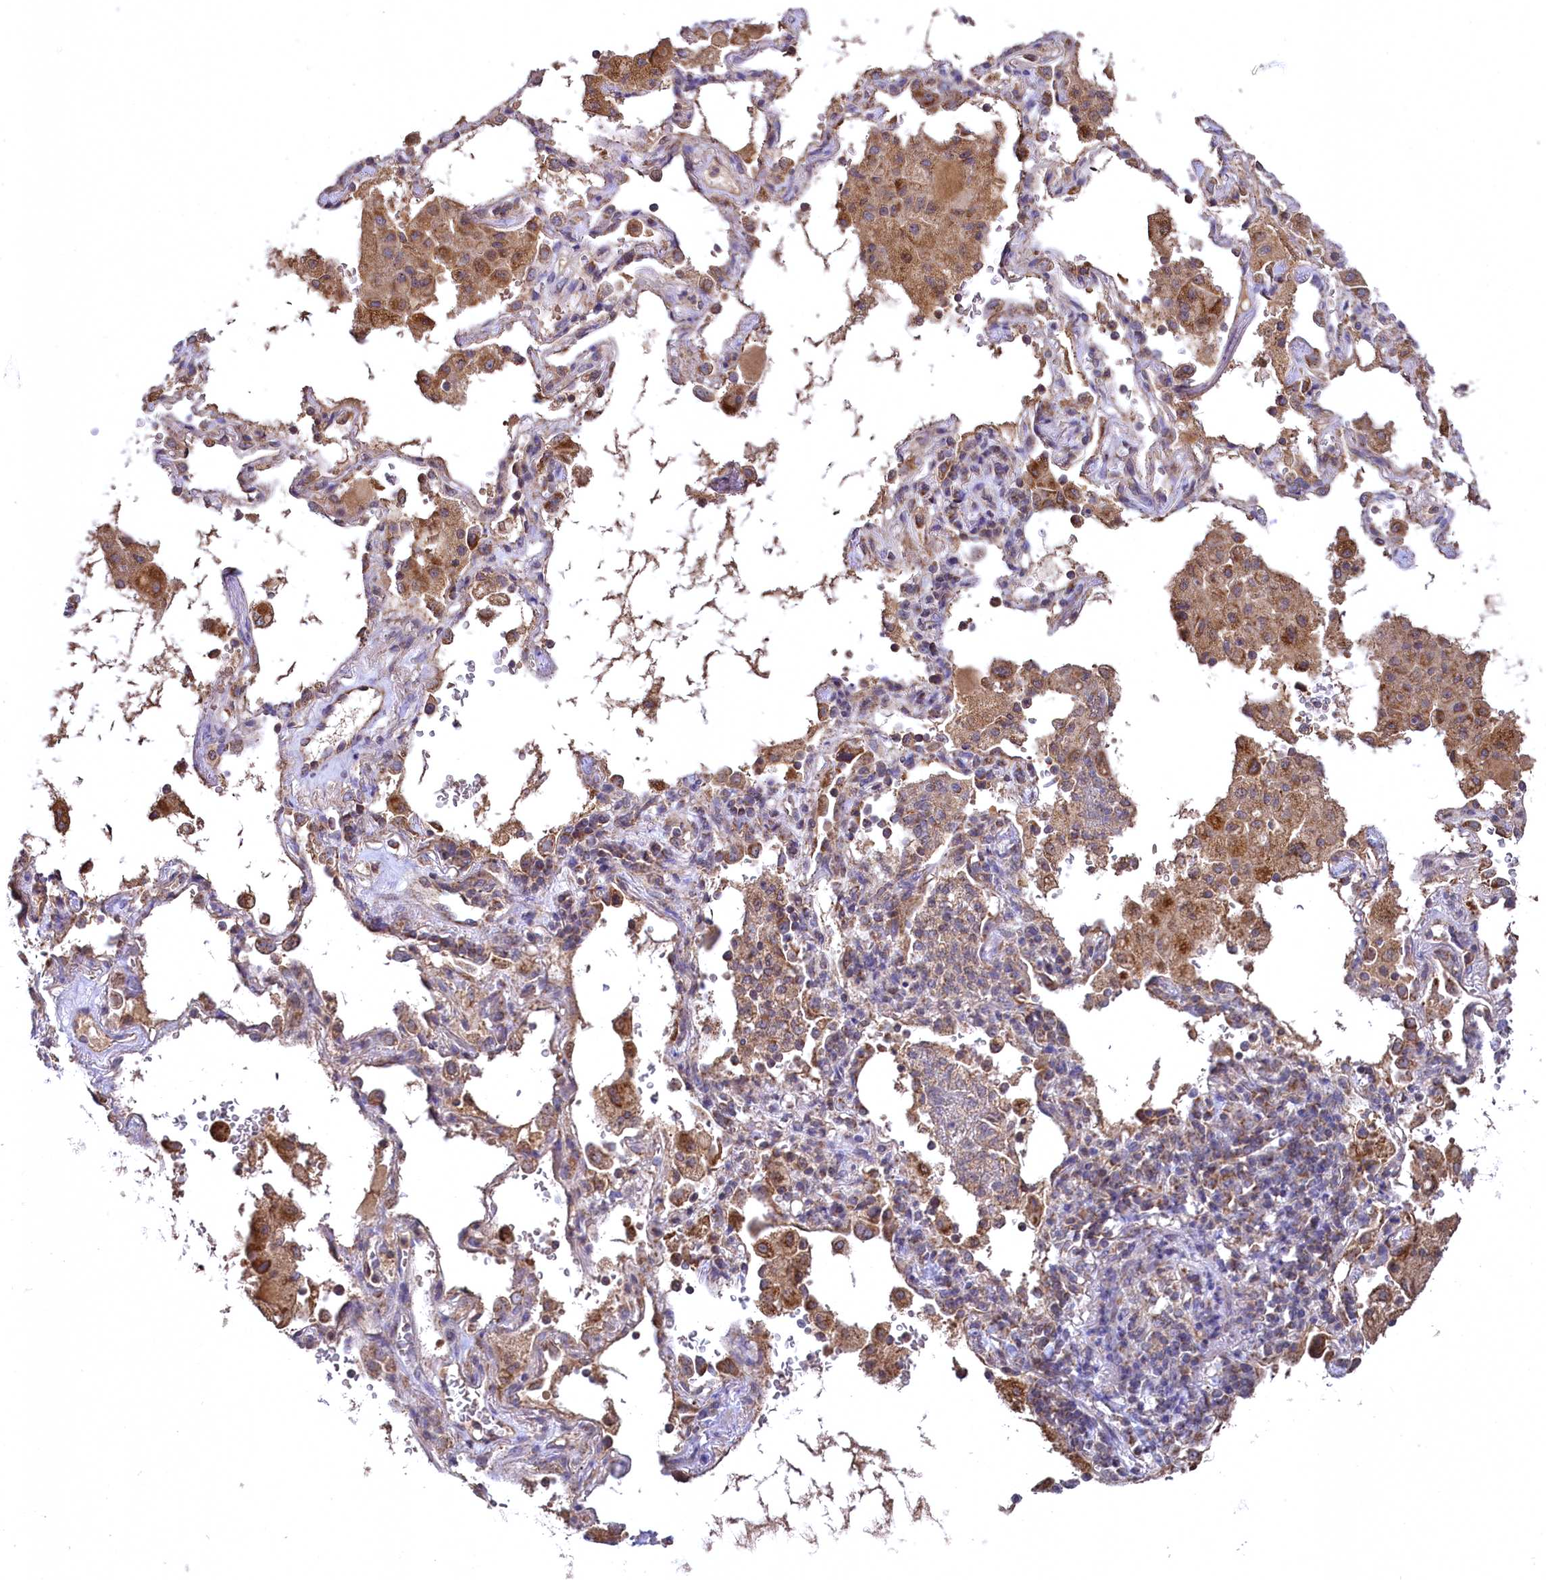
{"staining": {"intensity": "moderate", "quantity": ">75%", "location": "cytoplasmic/membranous"}, "tissue": "lung cancer", "cell_type": "Tumor cells", "image_type": "cancer", "snomed": [{"axis": "morphology", "description": "Squamous cell carcinoma, NOS"}, {"axis": "topography", "description": "Lung"}], "caption": "About >75% of tumor cells in lung cancer (squamous cell carcinoma) reveal moderate cytoplasmic/membranous protein positivity as visualized by brown immunohistochemical staining.", "gene": "METTL4", "patient": {"sex": "female", "age": 73}}